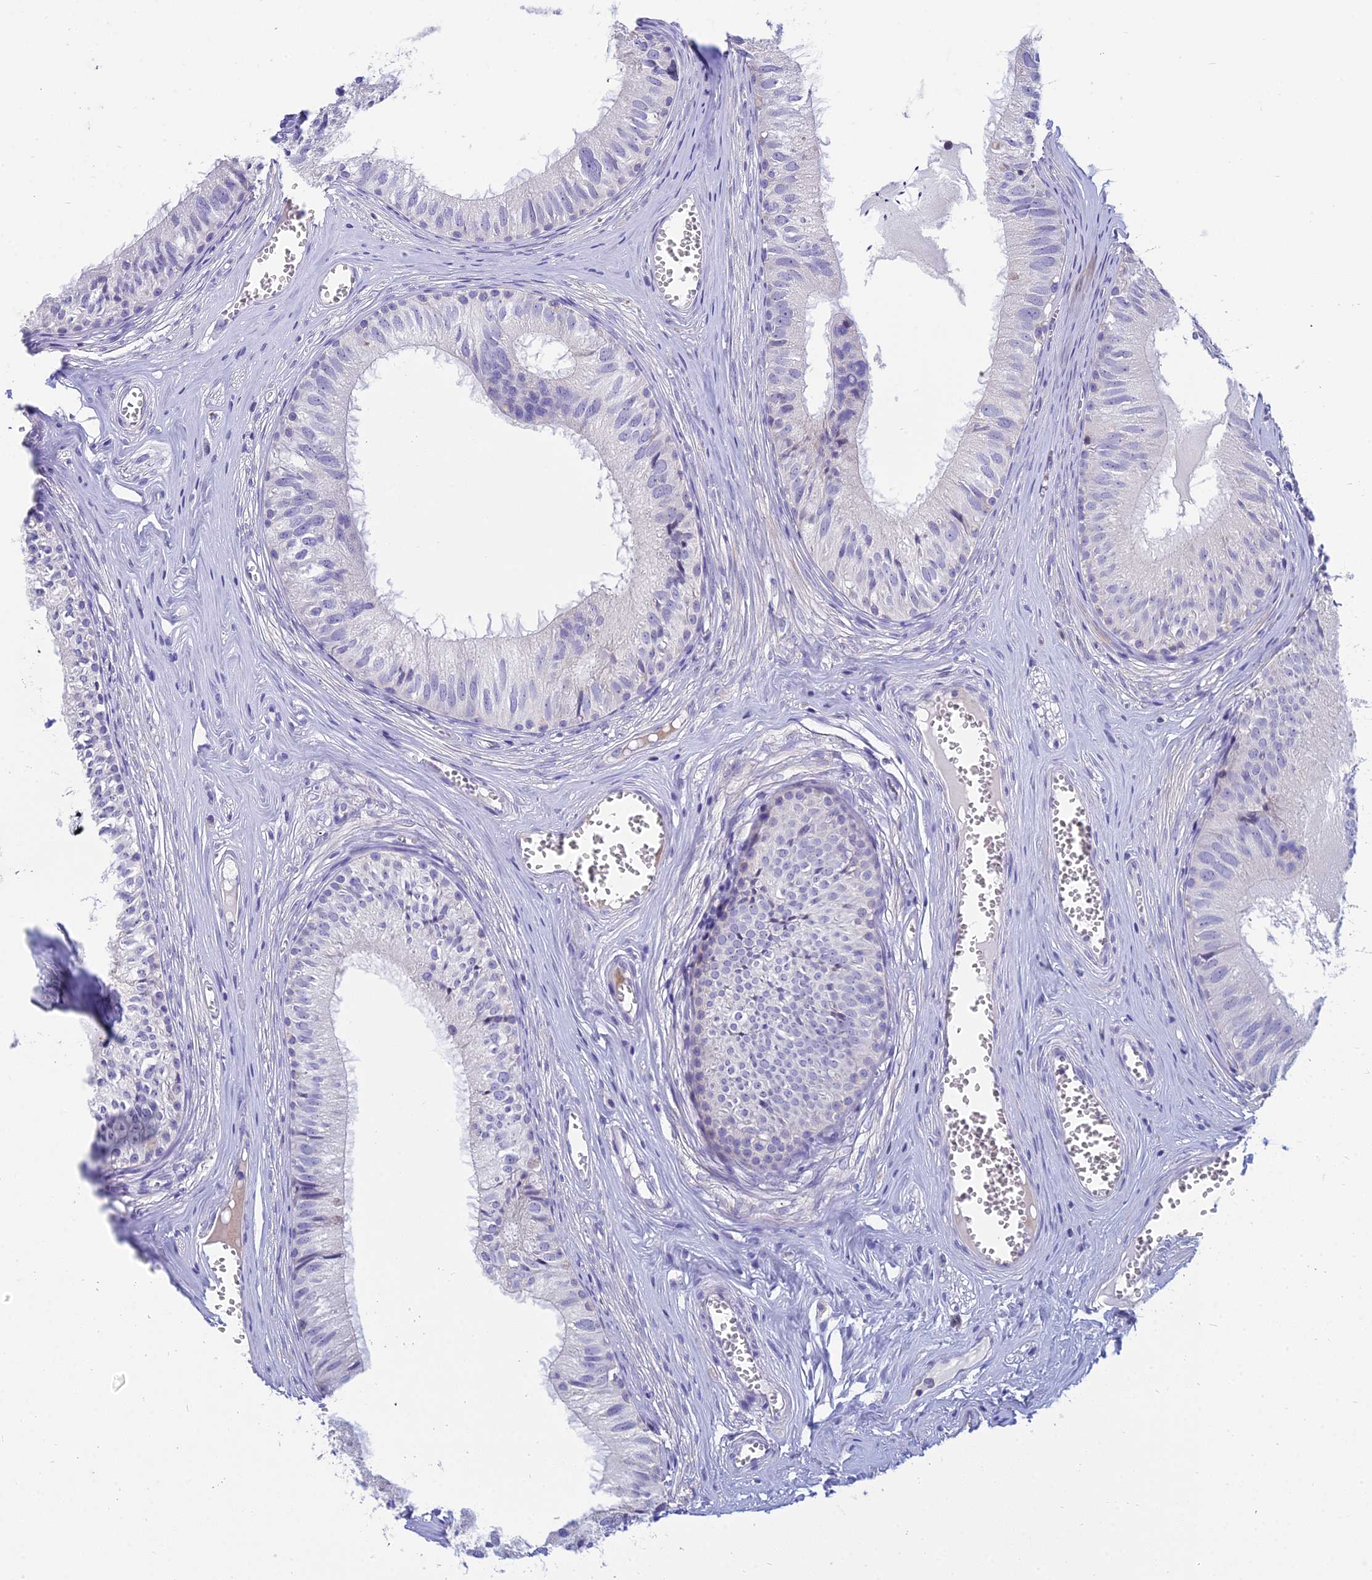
{"staining": {"intensity": "negative", "quantity": "none", "location": "none"}, "tissue": "epididymis", "cell_type": "Glandular cells", "image_type": "normal", "snomed": [{"axis": "morphology", "description": "Normal tissue, NOS"}, {"axis": "topography", "description": "Epididymis"}], "caption": "Immunohistochemistry (IHC) image of benign epididymis stained for a protein (brown), which reveals no positivity in glandular cells. (IHC, brightfield microscopy, high magnification).", "gene": "CFAP206", "patient": {"sex": "male", "age": 36}}